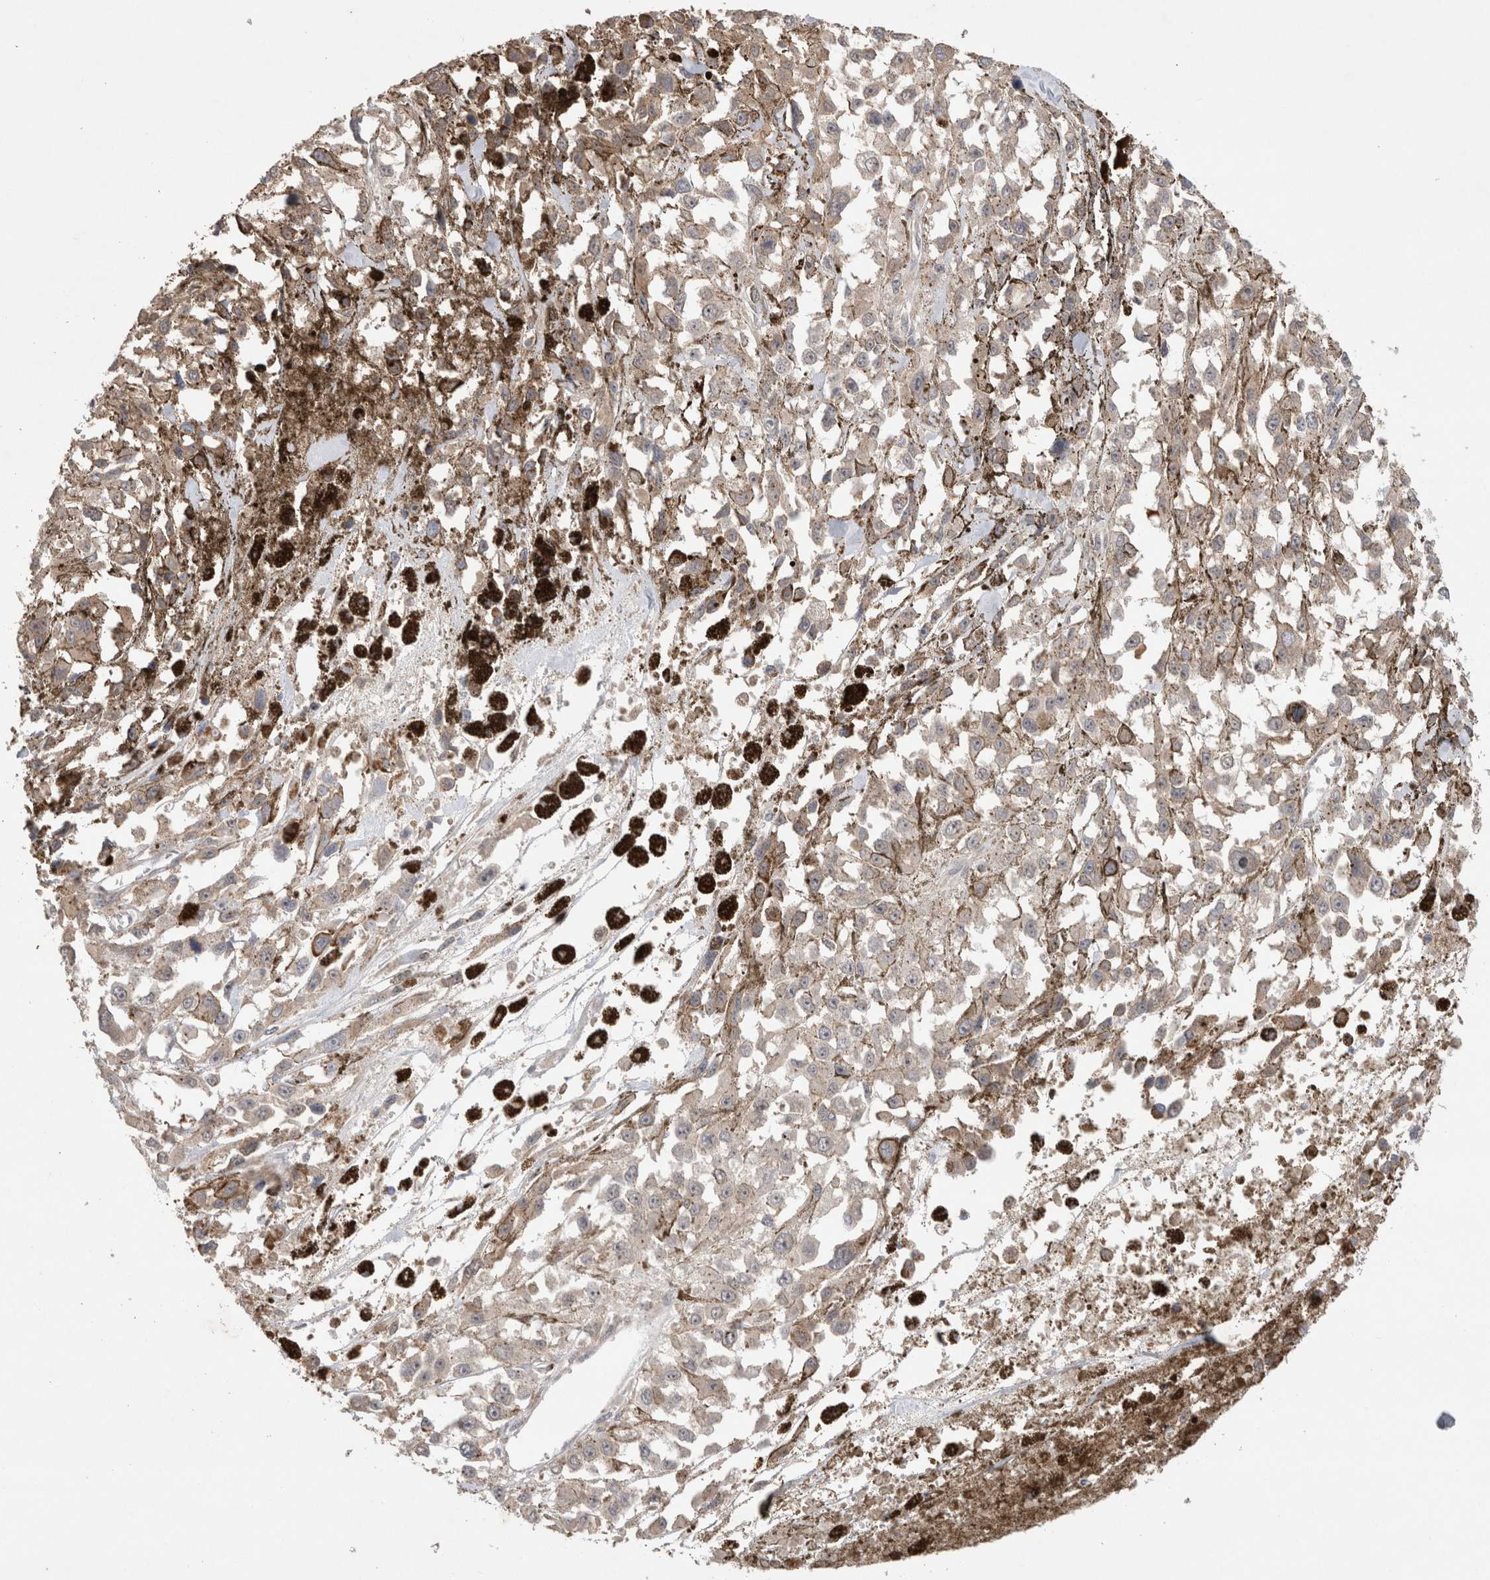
{"staining": {"intensity": "negative", "quantity": "none", "location": "none"}, "tissue": "melanoma", "cell_type": "Tumor cells", "image_type": "cancer", "snomed": [{"axis": "morphology", "description": "Malignant melanoma, Metastatic site"}, {"axis": "topography", "description": "Lymph node"}], "caption": "There is no significant staining in tumor cells of melanoma.", "gene": "SLC29A1", "patient": {"sex": "male", "age": 59}}